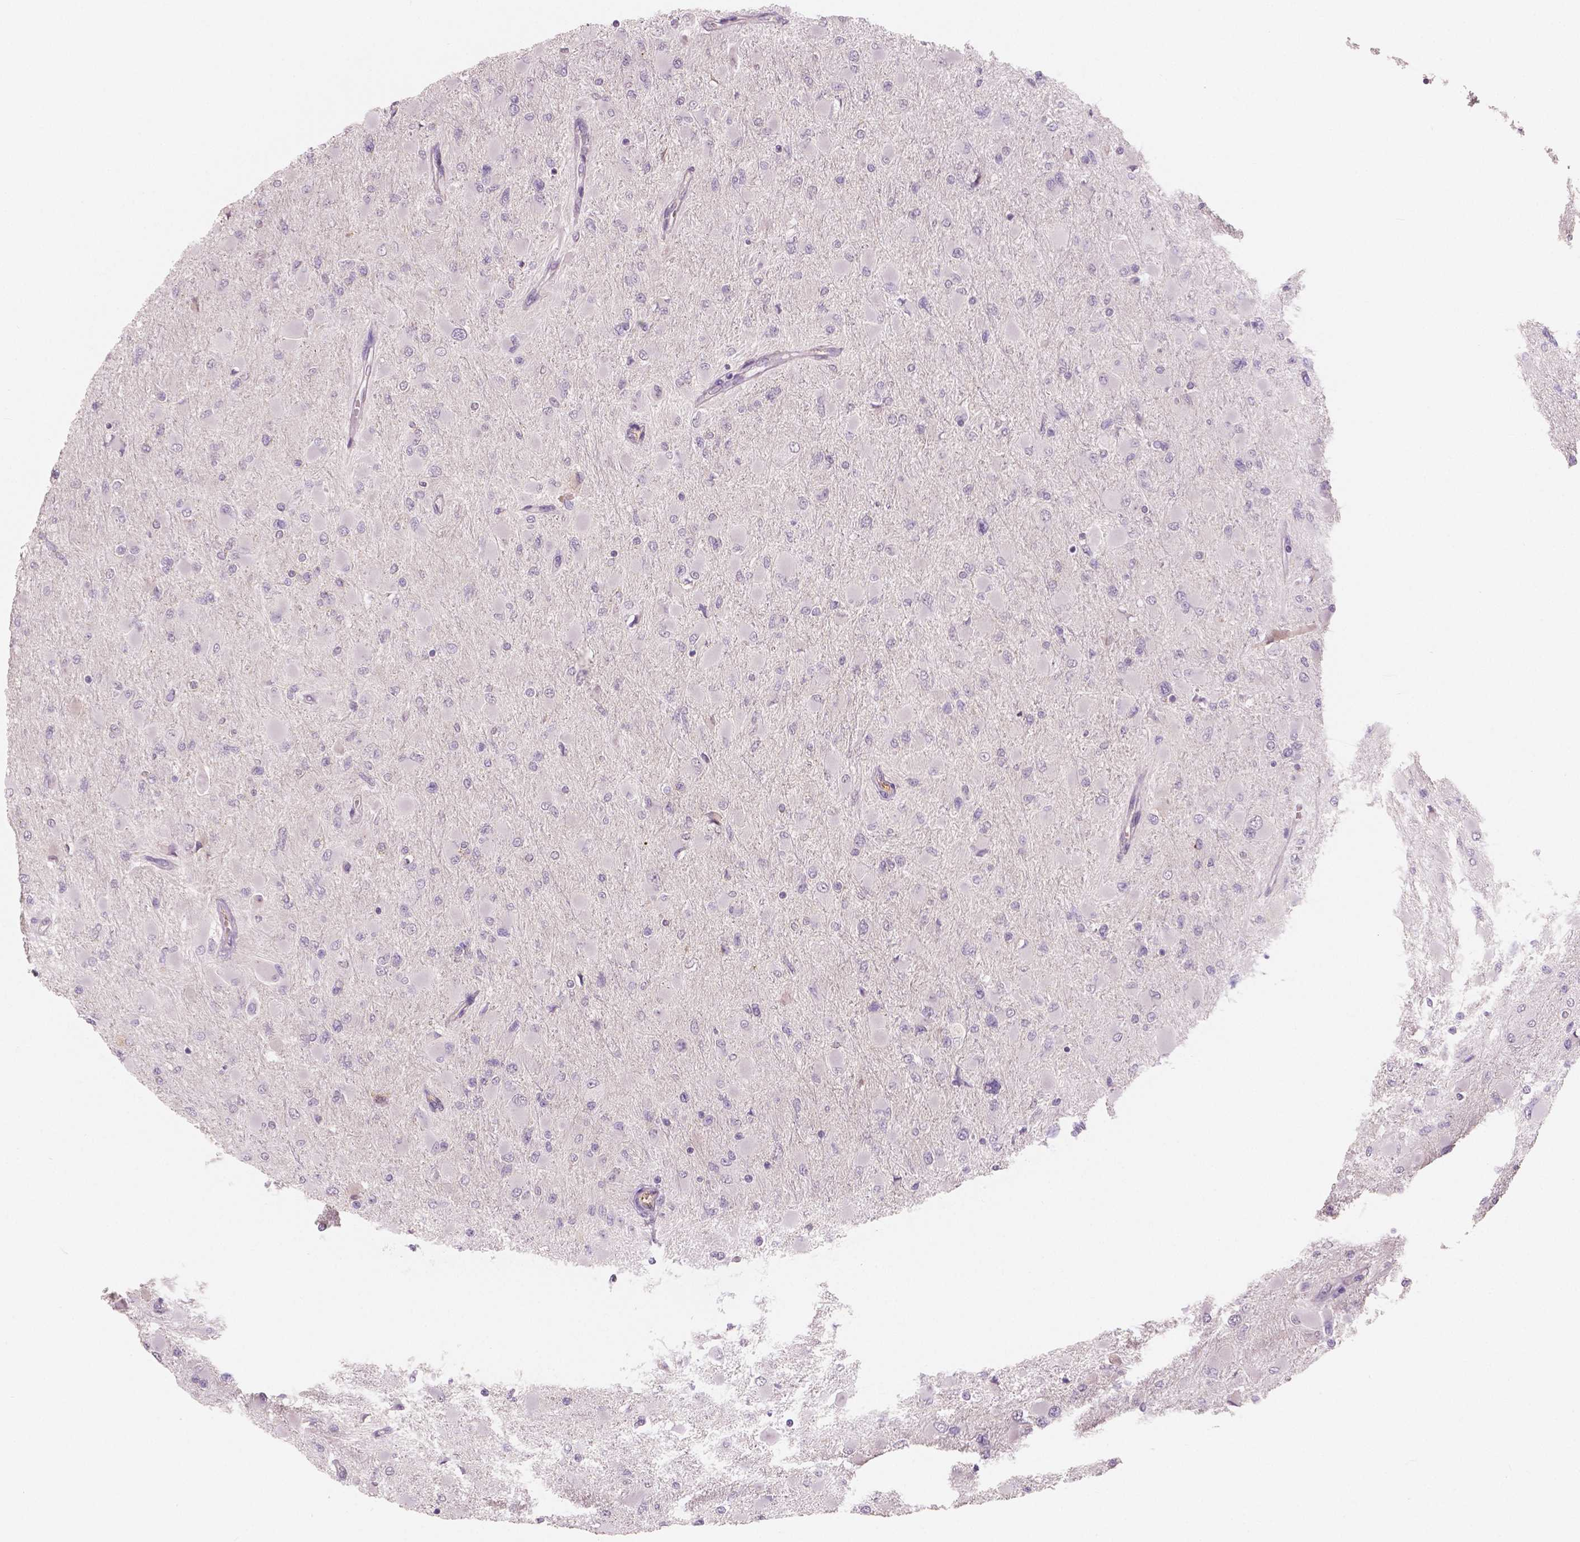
{"staining": {"intensity": "negative", "quantity": "none", "location": "none"}, "tissue": "glioma", "cell_type": "Tumor cells", "image_type": "cancer", "snomed": [{"axis": "morphology", "description": "Glioma, malignant, High grade"}, {"axis": "topography", "description": "Cerebral cortex"}], "caption": "This micrograph is of glioma stained with IHC to label a protein in brown with the nuclei are counter-stained blue. There is no expression in tumor cells.", "gene": "APOA4", "patient": {"sex": "female", "age": 36}}